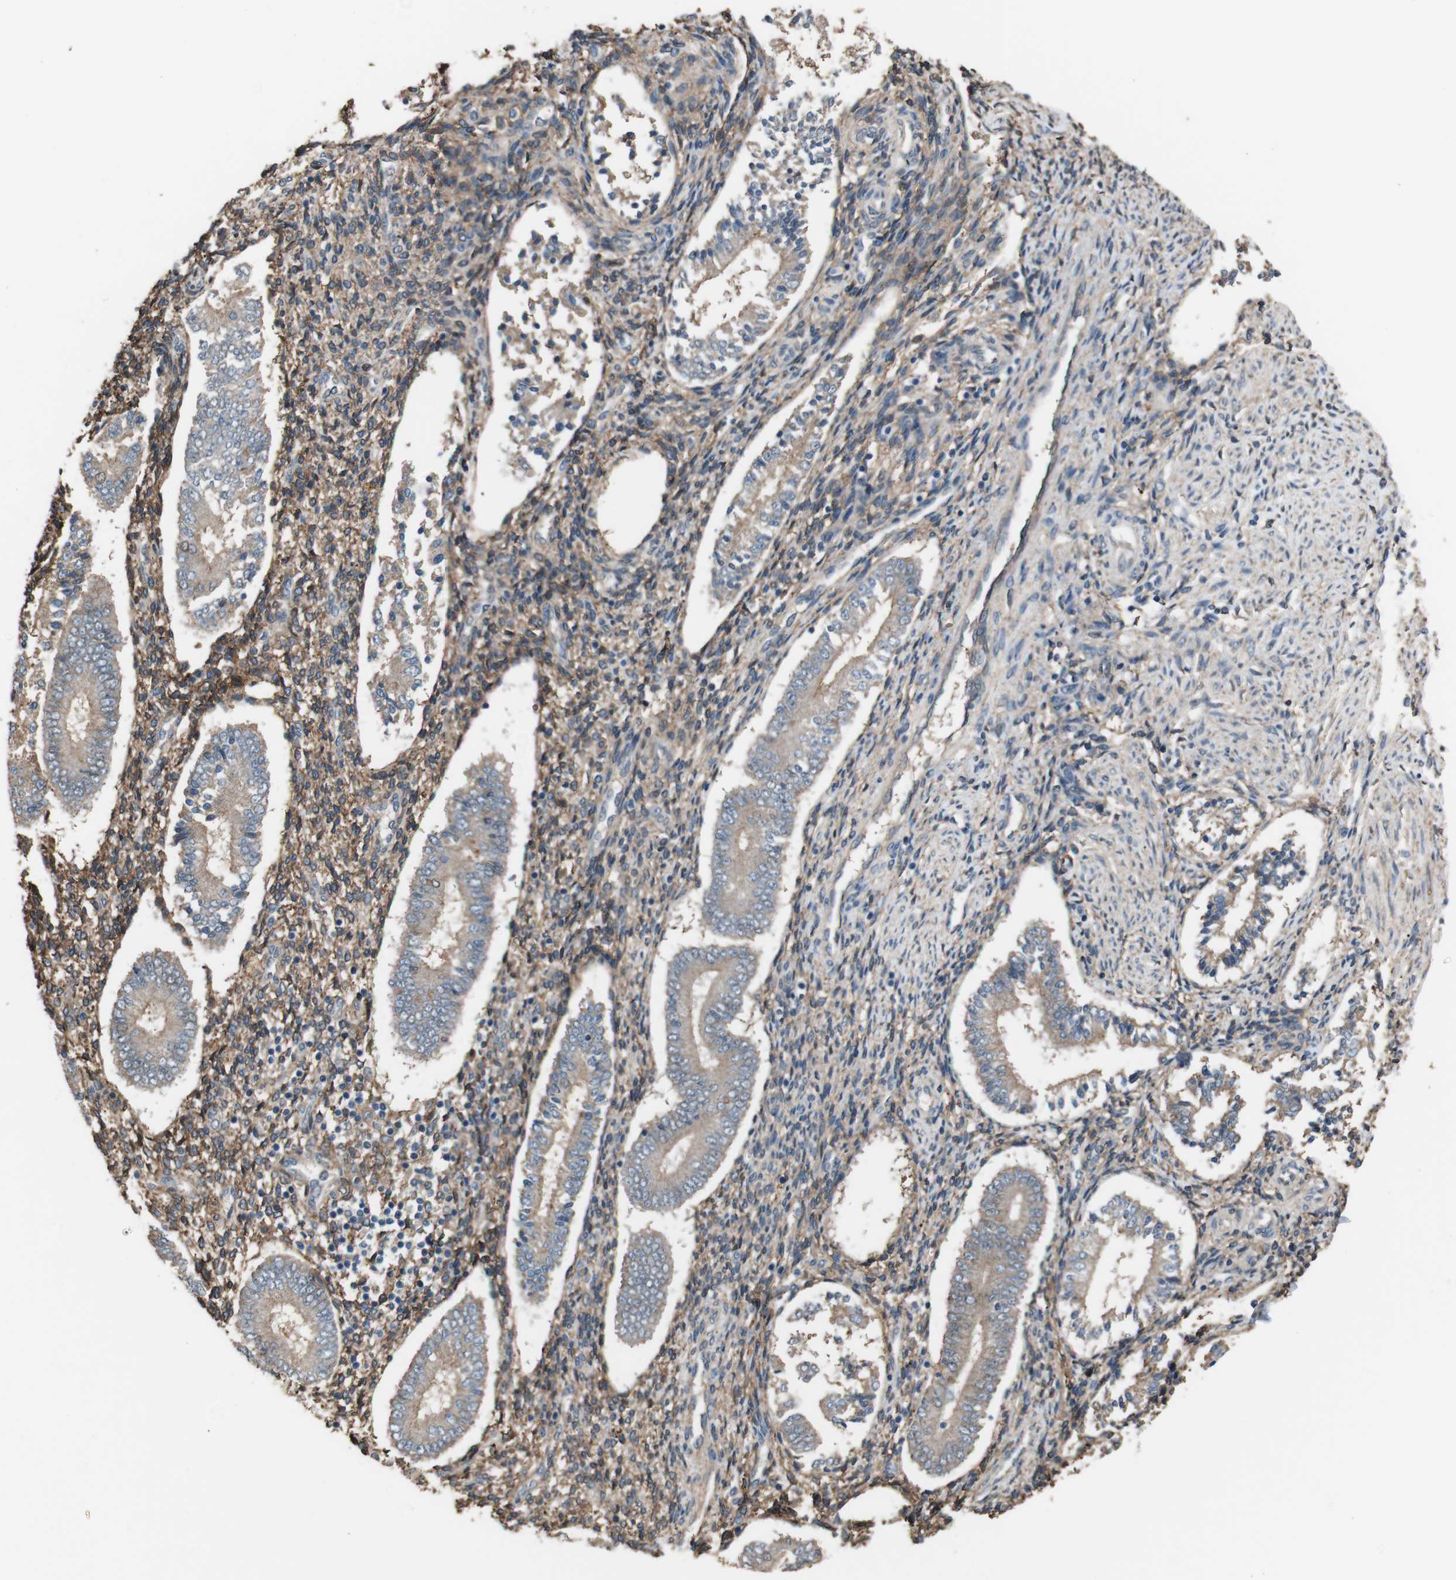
{"staining": {"intensity": "moderate", "quantity": "25%-75%", "location": "cytoplasmic/membranous"}, "tissue": "endometrium", "cell_type": "Cells in endometrial stroma", "image_type": "normal", "snomed": [{"axis": "morphology", "description": "Normal tissue, NOS"}, {"axis": "topography", "description": "Endometrium"}], "caption": "Cells in endometrial stroma exhibit medium levels of moderate cytoplasmic/membranous expression in approximately 25%-75% of cells in benign endometrium.", "gene": "ATP2B1", "patient": {"sex": "female", "age": 42}}